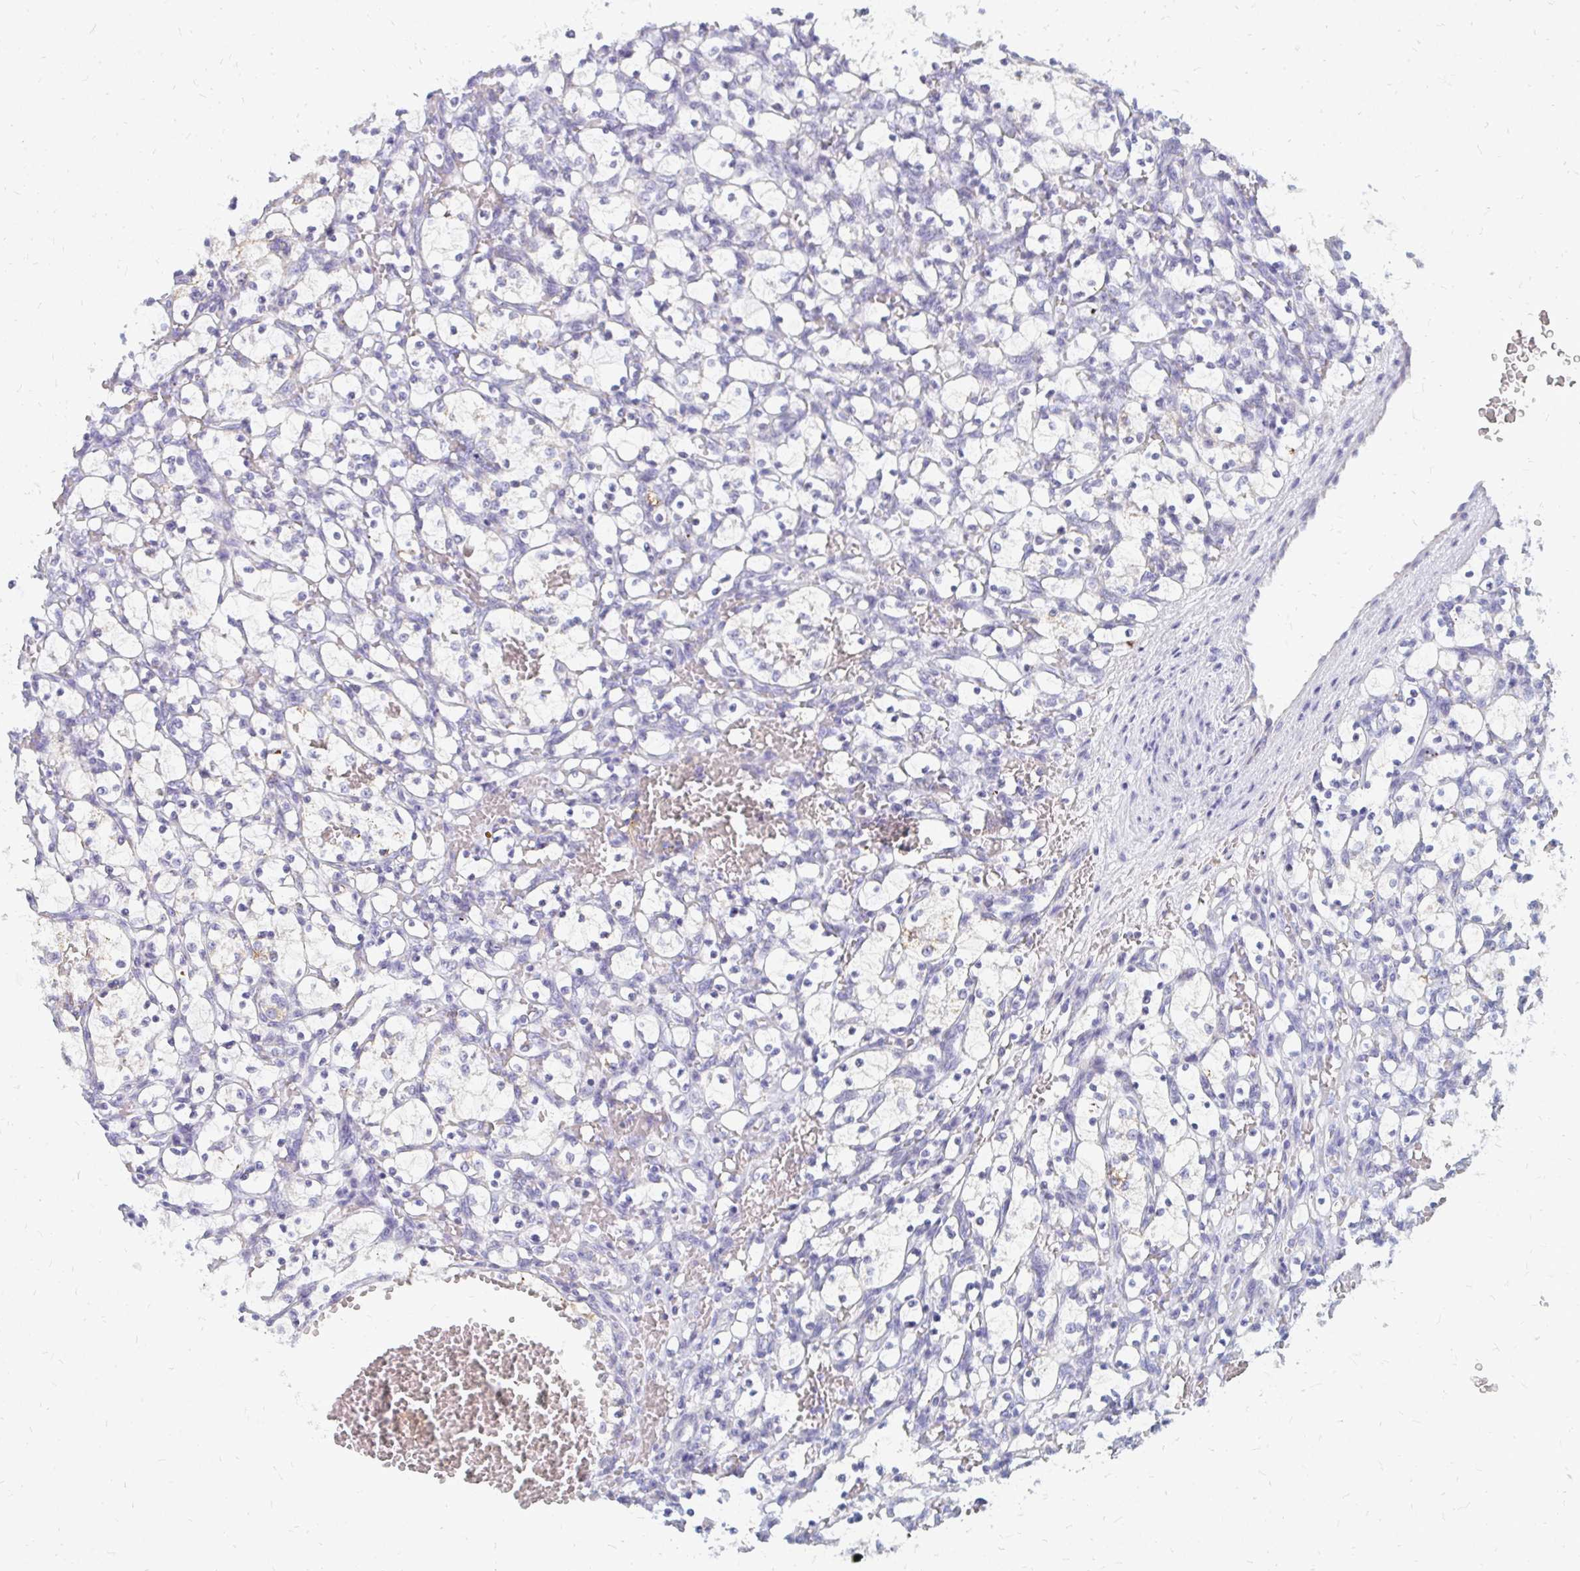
{"staining": {"intensity": "negative", "quantity": "none", "location": "none"}, "tissue": "renal cancer", "cell_type": "Tumor cells", "image_type": "cancer", "snomed": [{"axis": "morphology", "description": "Adenocarcinoma, NOS"}, {"axis": "topography", "description": "Kidney"}], "caption": "DAB (3,3'-diaminobenzidine) immunohistochemical staining of human renal adenocarcinoma reveals no significant expression in tumor cells. (DAB (3,3'-diaminobenzidine) immunohistochemistry (IHC) visualized using brightfield microscopy, high magnification).", "gene": "OR10V1", "patient": {"sex": "female", "age": 69}}